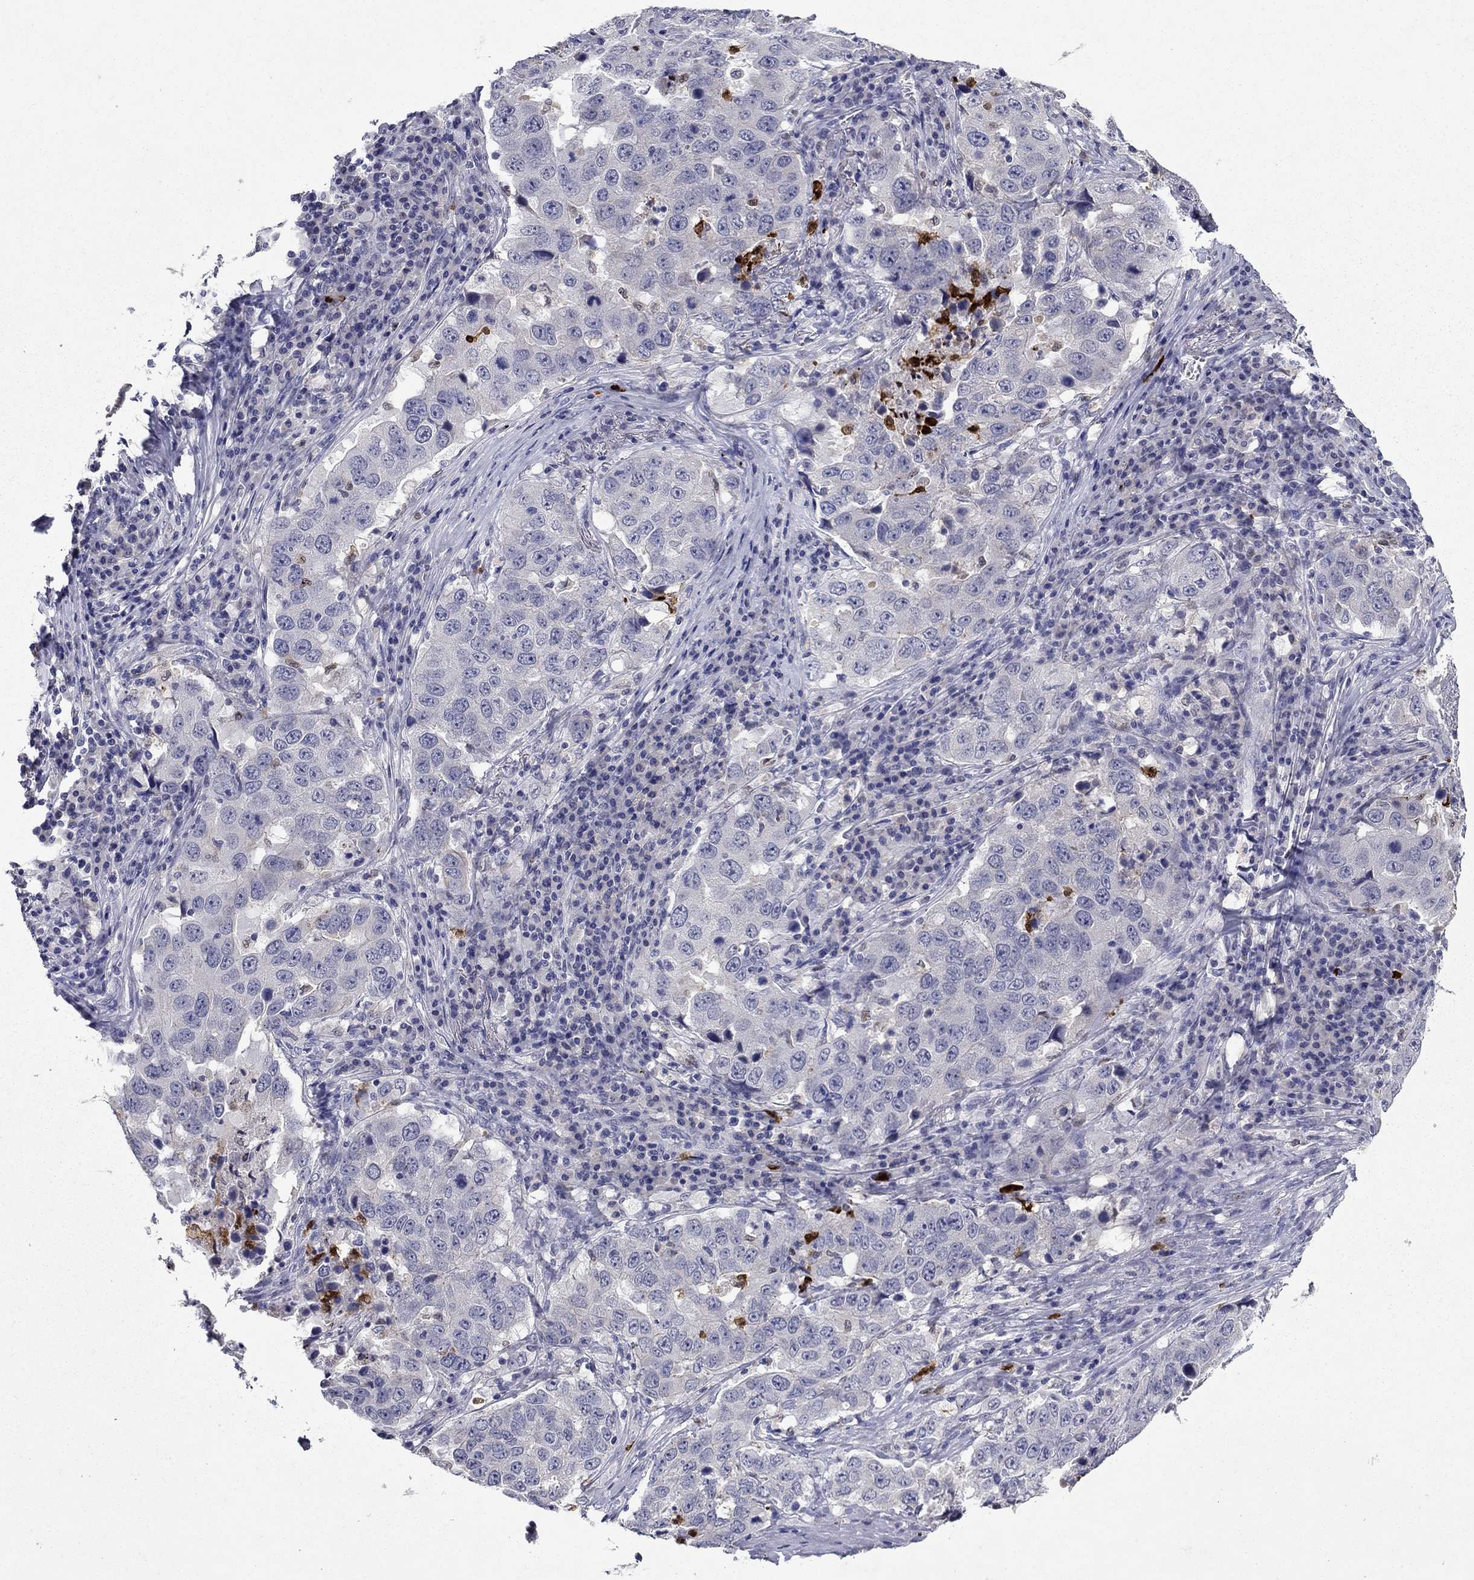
{"staining": {"intensity": "negative", "quantity": "none", "location": "none"}, "tissue": "lung cancer", "cell_type": "Tumor cells", "image_type": "cancer", "snomed": [{"axis": "morphology", "description": "Adenocarcinoma, NOS"}, {"axis": "topography", "description": "Lung"}], "caption": "A high-resolution histopathology image shows IHC staining of lung cancer (adenocarcinoma), which exhibits no significant positivity in tumor cells. (Brightfield microscopy of DAB immunohistochemistry (IHC) at high magnification).", "gene": "IRF5", "patient": {"sex": "male", "age": 73}}